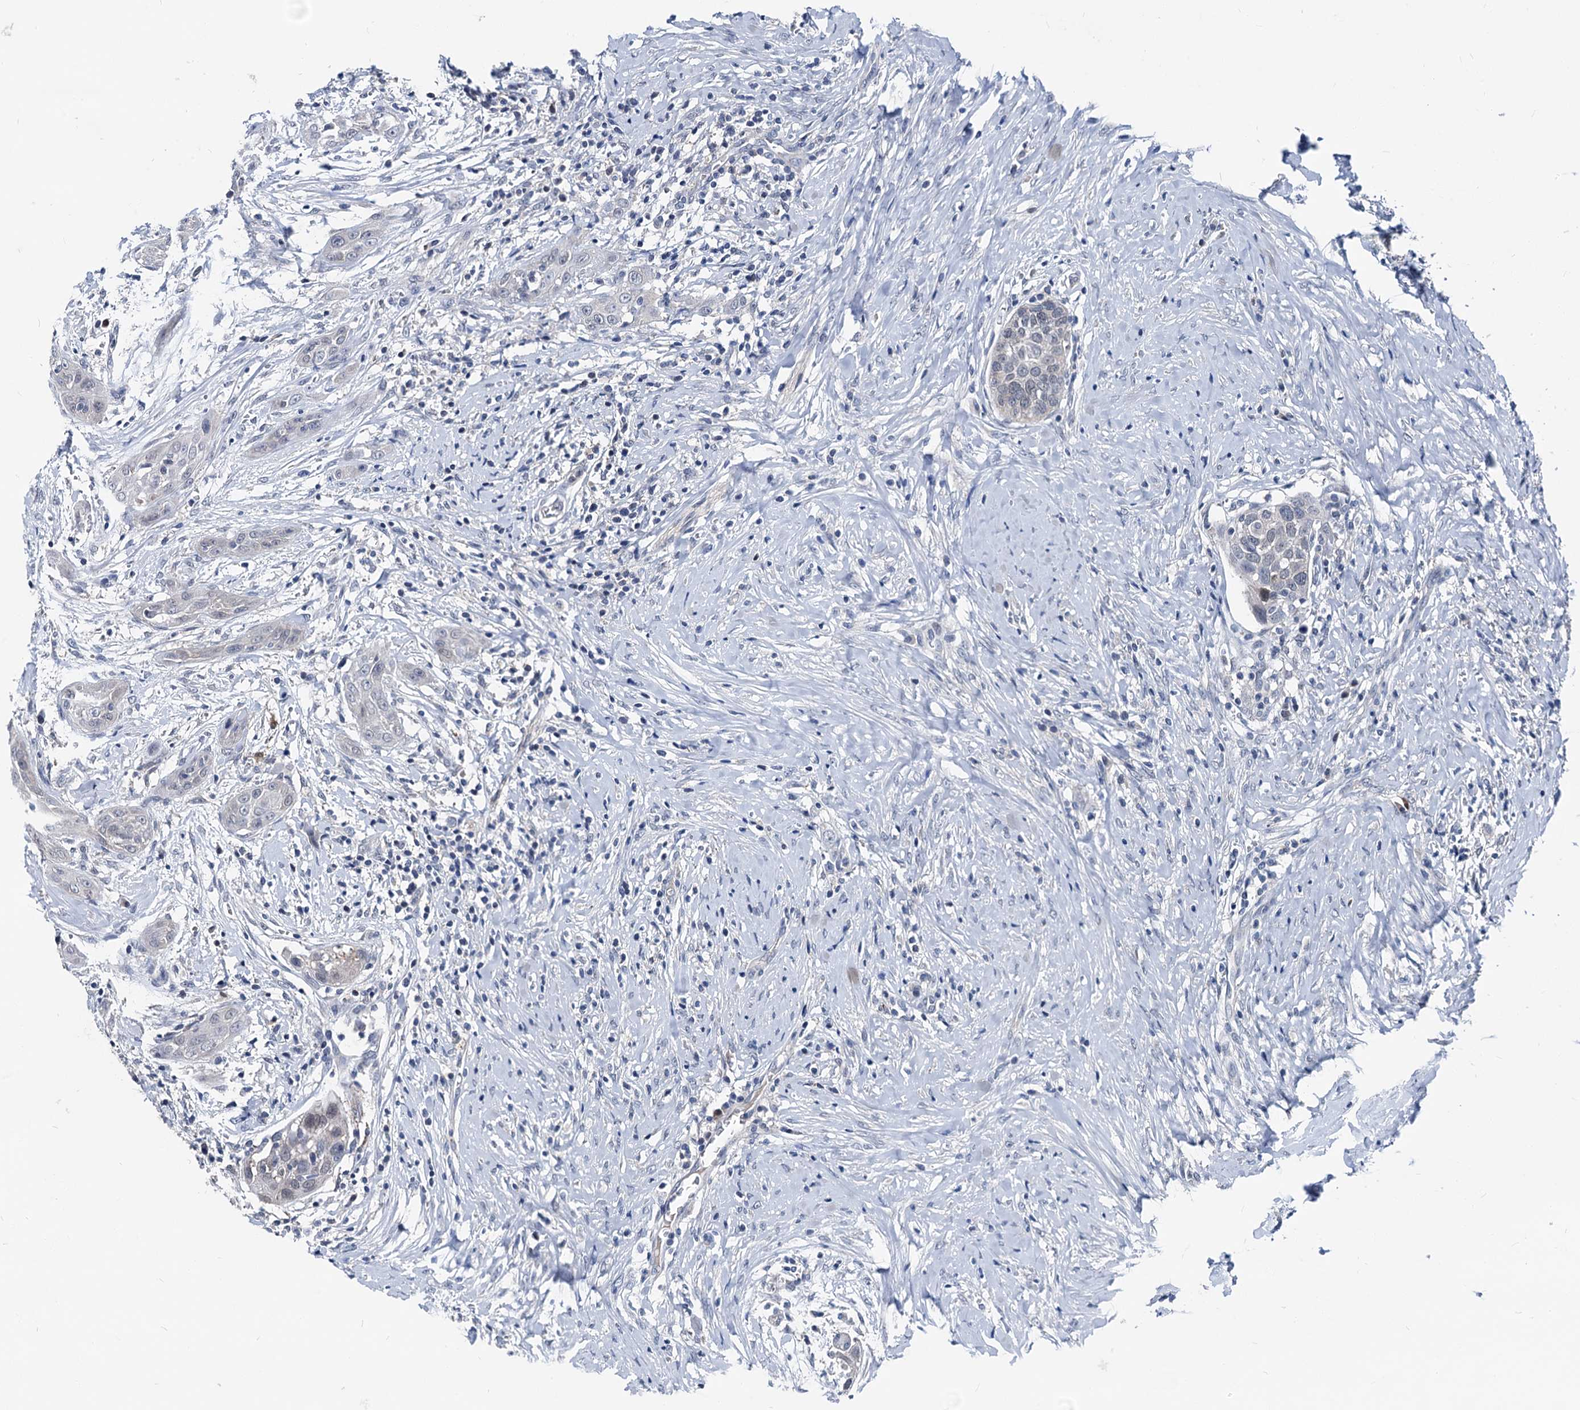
{"staining": {"intensity": "weak", "quantity": "<25%", "location": "nuclear"}, "tissue": "head and neck cancer", "cell_type": "Tumor cells", "image_type": "cancer", "snomed": [{"axis": "morphology", "description": "Squamous cell carcinoma, NOS"}, {"axis": "topography", "description": "Oral tissue"}, {"axis": "topography", "description": "Head-Neck"}], "caption": "Head and neck cancer was stained to show a protein in brown. There is no significant staining in tumor cells.", "gene": "GLO1", "patient": {"sex": "female", "age": 50}}